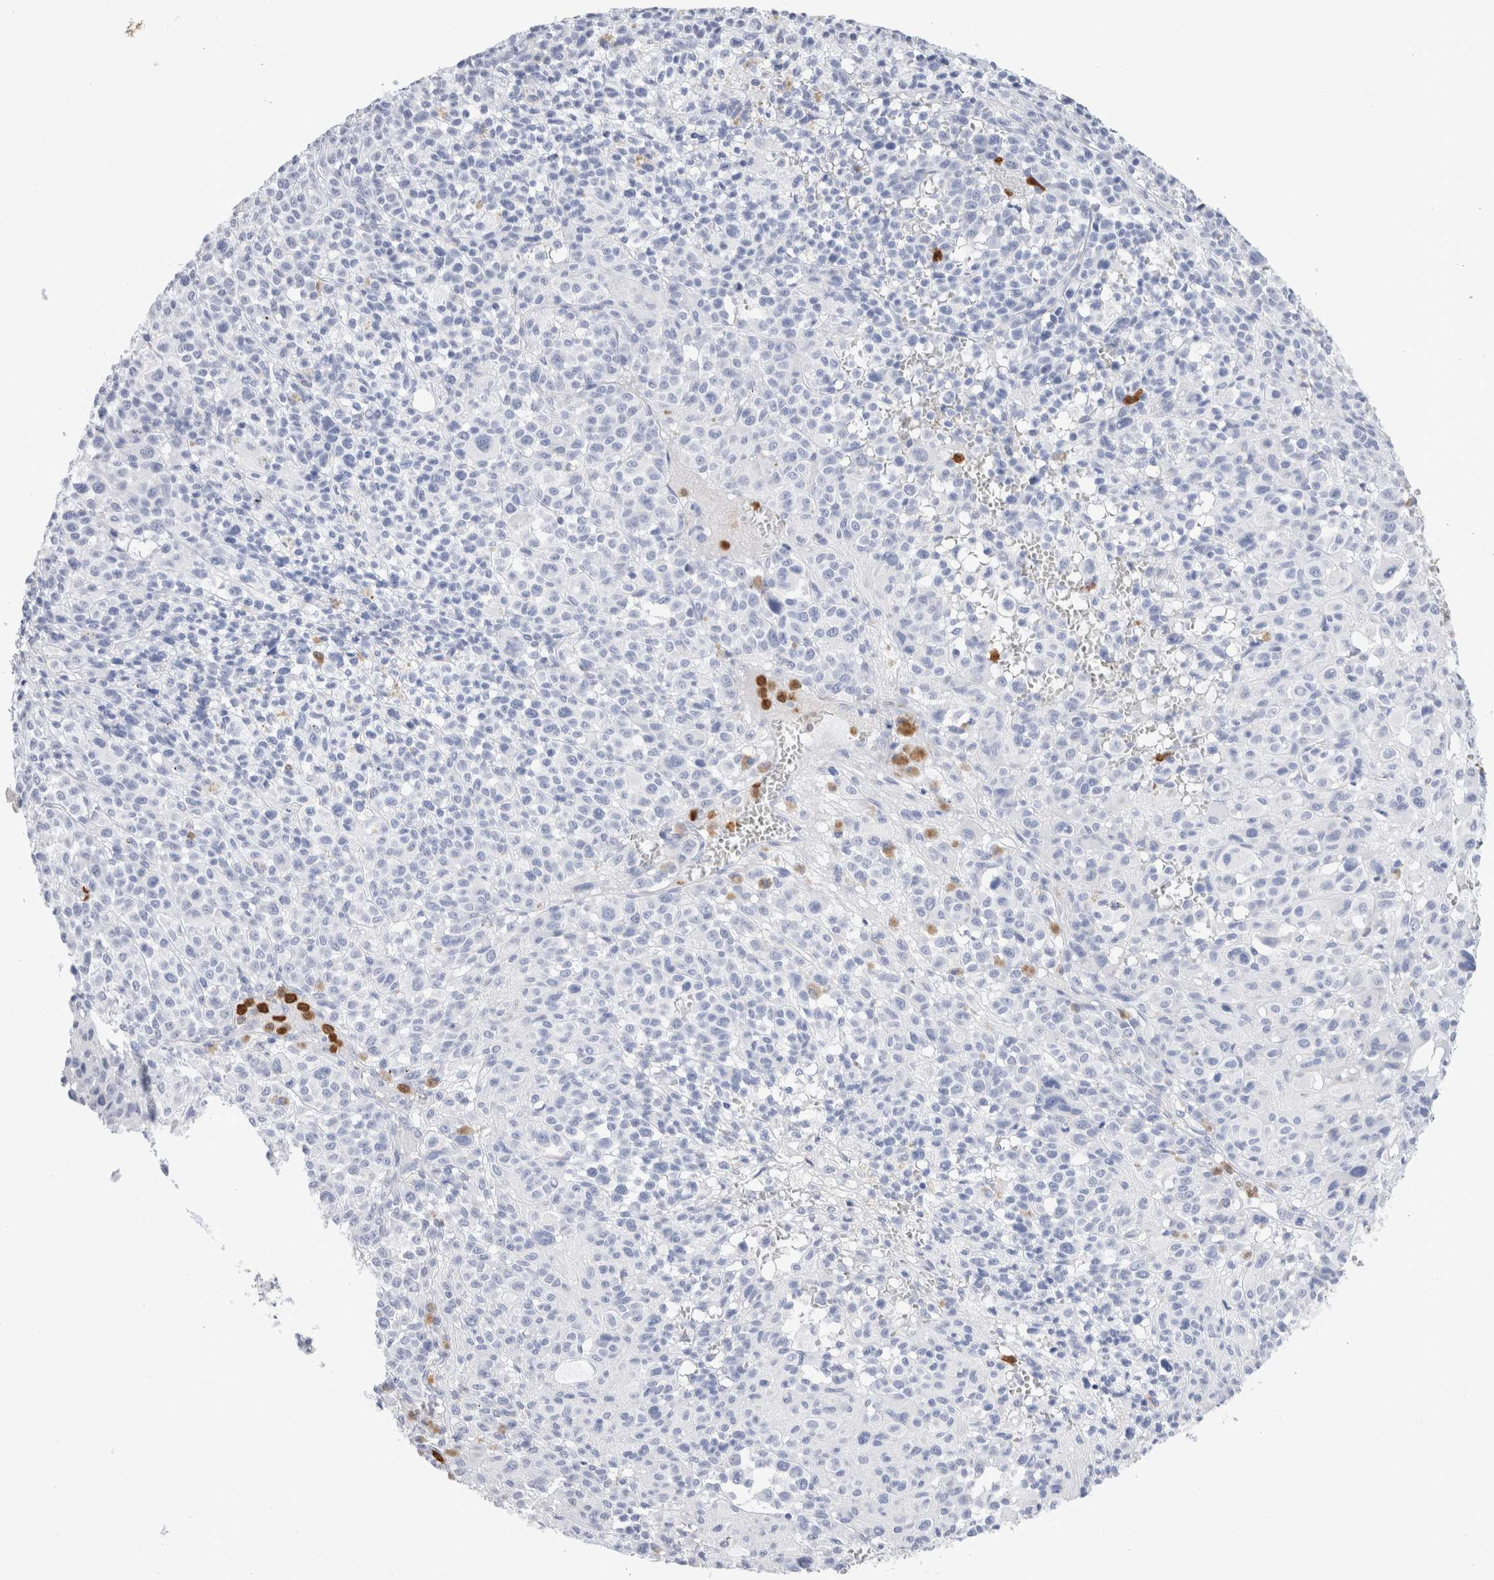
{"staining": {"intensity": "negative", "quantity": "none", "location": "none"}, "tissue": "melanoma", "cell_type": "Tumor cells", "image_type": "cancer", "snomed": [{"axis": "morphology", "description": "Malignant melanoma, Metastatic site"}, {"axis": "topography", "description": "Skin"}], "caption": "Immunohistochemistry micrograph of malignant melanoma (metastatic site) stained for a protein (brown), which displays no positivity in tumor cells.", "gene": "SLC10A5", "patient": {"sex": "female", "age": 74}}